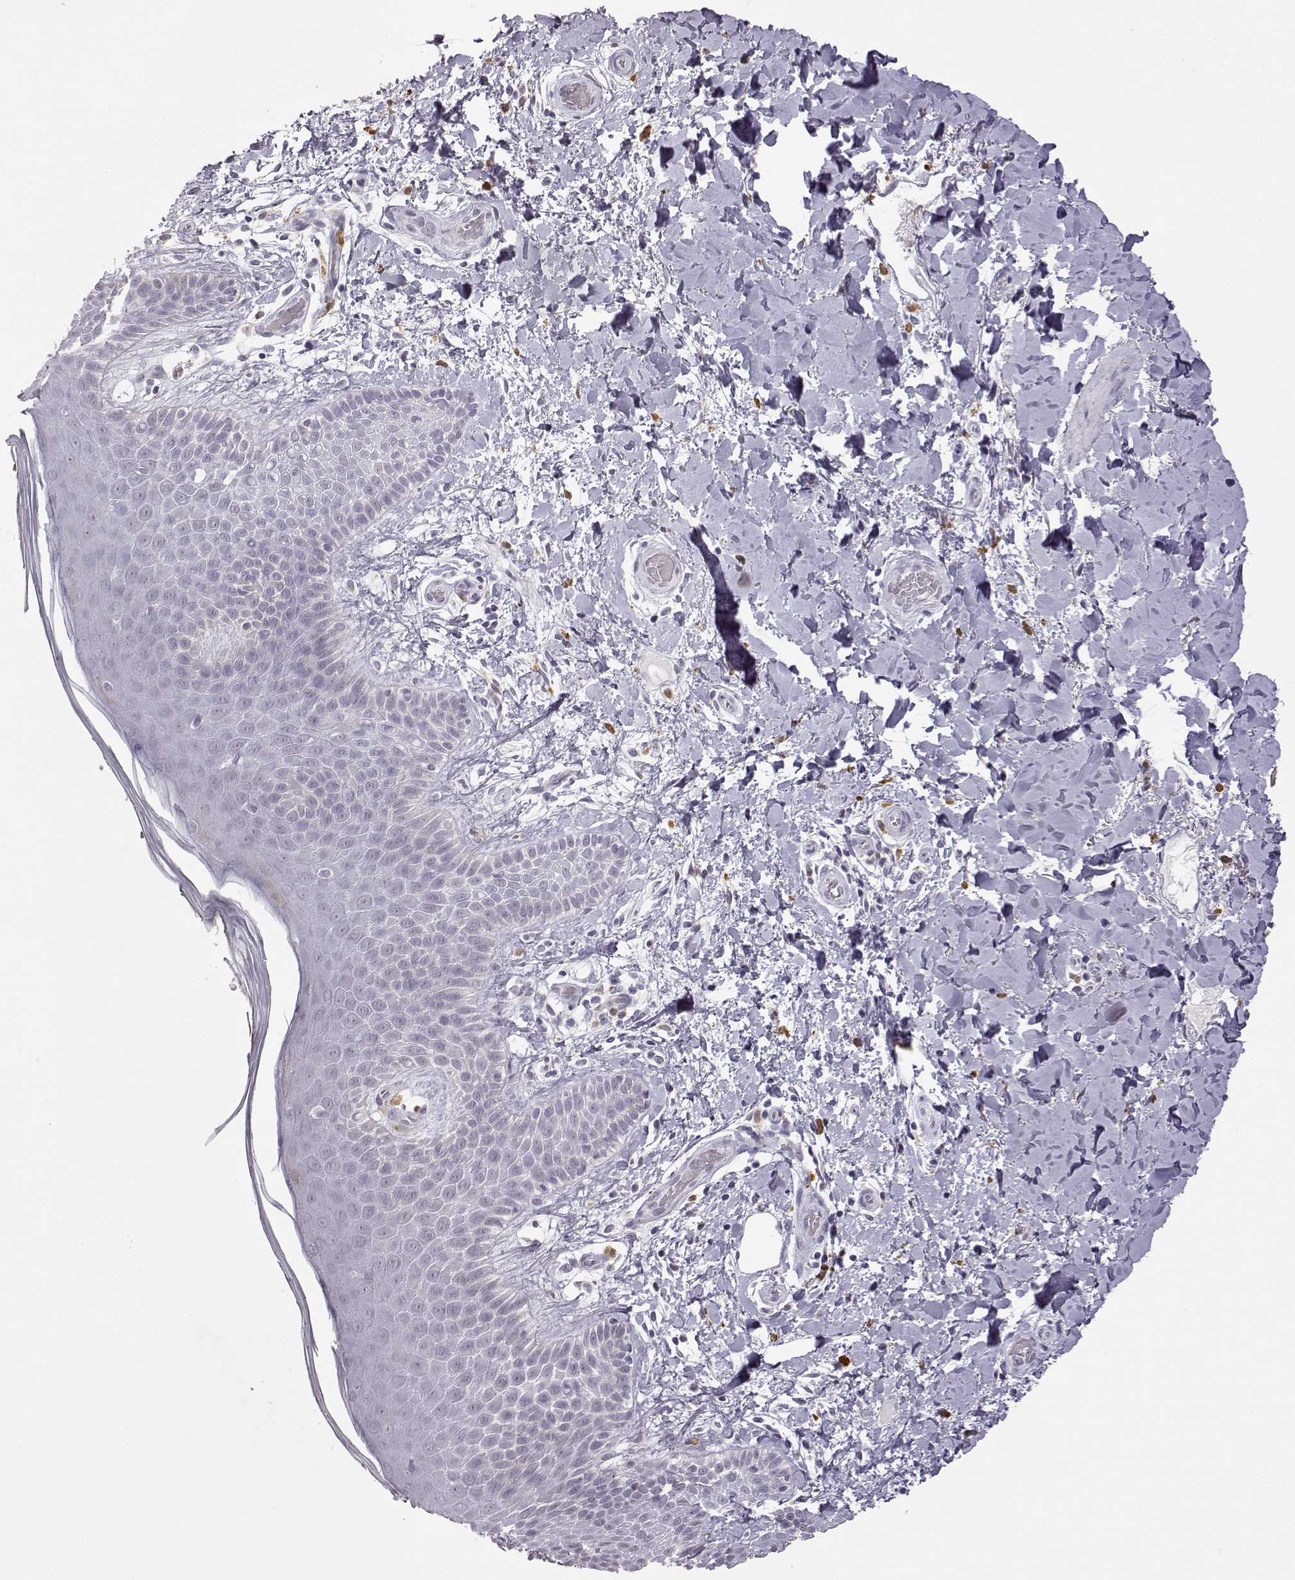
{"staining": {"intensity": "negative", "quantity": "none", "location": "none"}, "tissue": "skin", "cell_type": "Epidermal cells", "image_type": "normal", "snomed": [{"axis": "morphology", "description": "Normal tissue, NOS"}, {"axis": "topography", "description": "Anal"}], "caption": "Protein analysis of normal skin displays no significant staining in epidermal cells. The staining was performed using DAB to visualize the protein expression in brown, while the nuclei were stained in blue with hematoxylin (Magnification: 20x).", "gene": "VGF", "patient": {"sex": "male", "age": 36}}